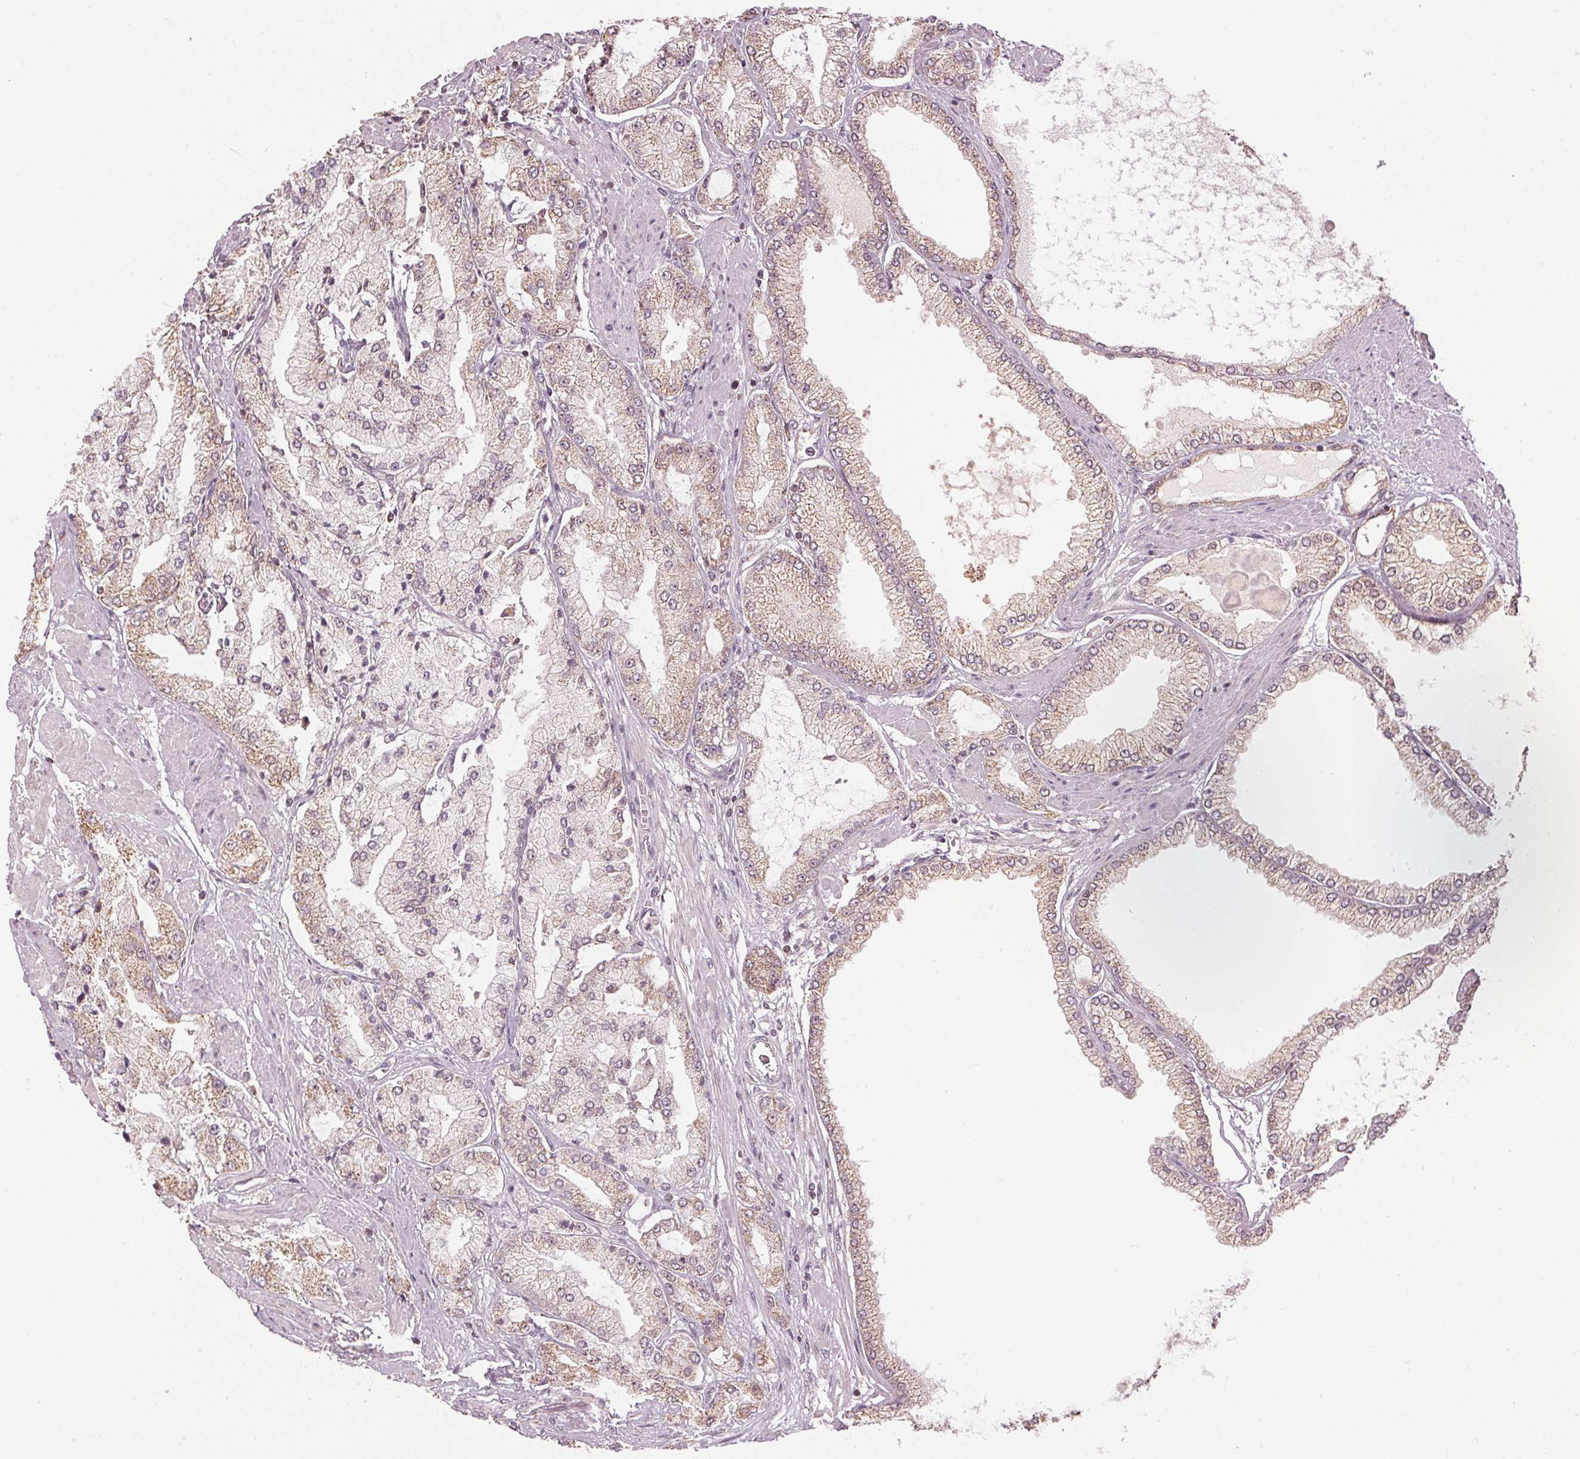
{"staining": {"intensity": "weak", "quantity": "25%-75%", "location": "cytoplasmic/membranous"}, "tissue": "prostate cancer", "cell_type": "Tumor cells", "image_type": "cancer", "snomed": [{"axis": "morphology", "description": "Adenocarcinoma, High grade"}, {"axis": "topography", "description": "Prostate"}], "caption": "Tumor cells demonstrate low levels of weak cytoplasmic/membranous positivity in approximately 25%-75% of cells in adenocarcinoma (high-grade) (prostate).", "gene": "ARHGAP6", "patient": {"sex": "male", "age": 68}}